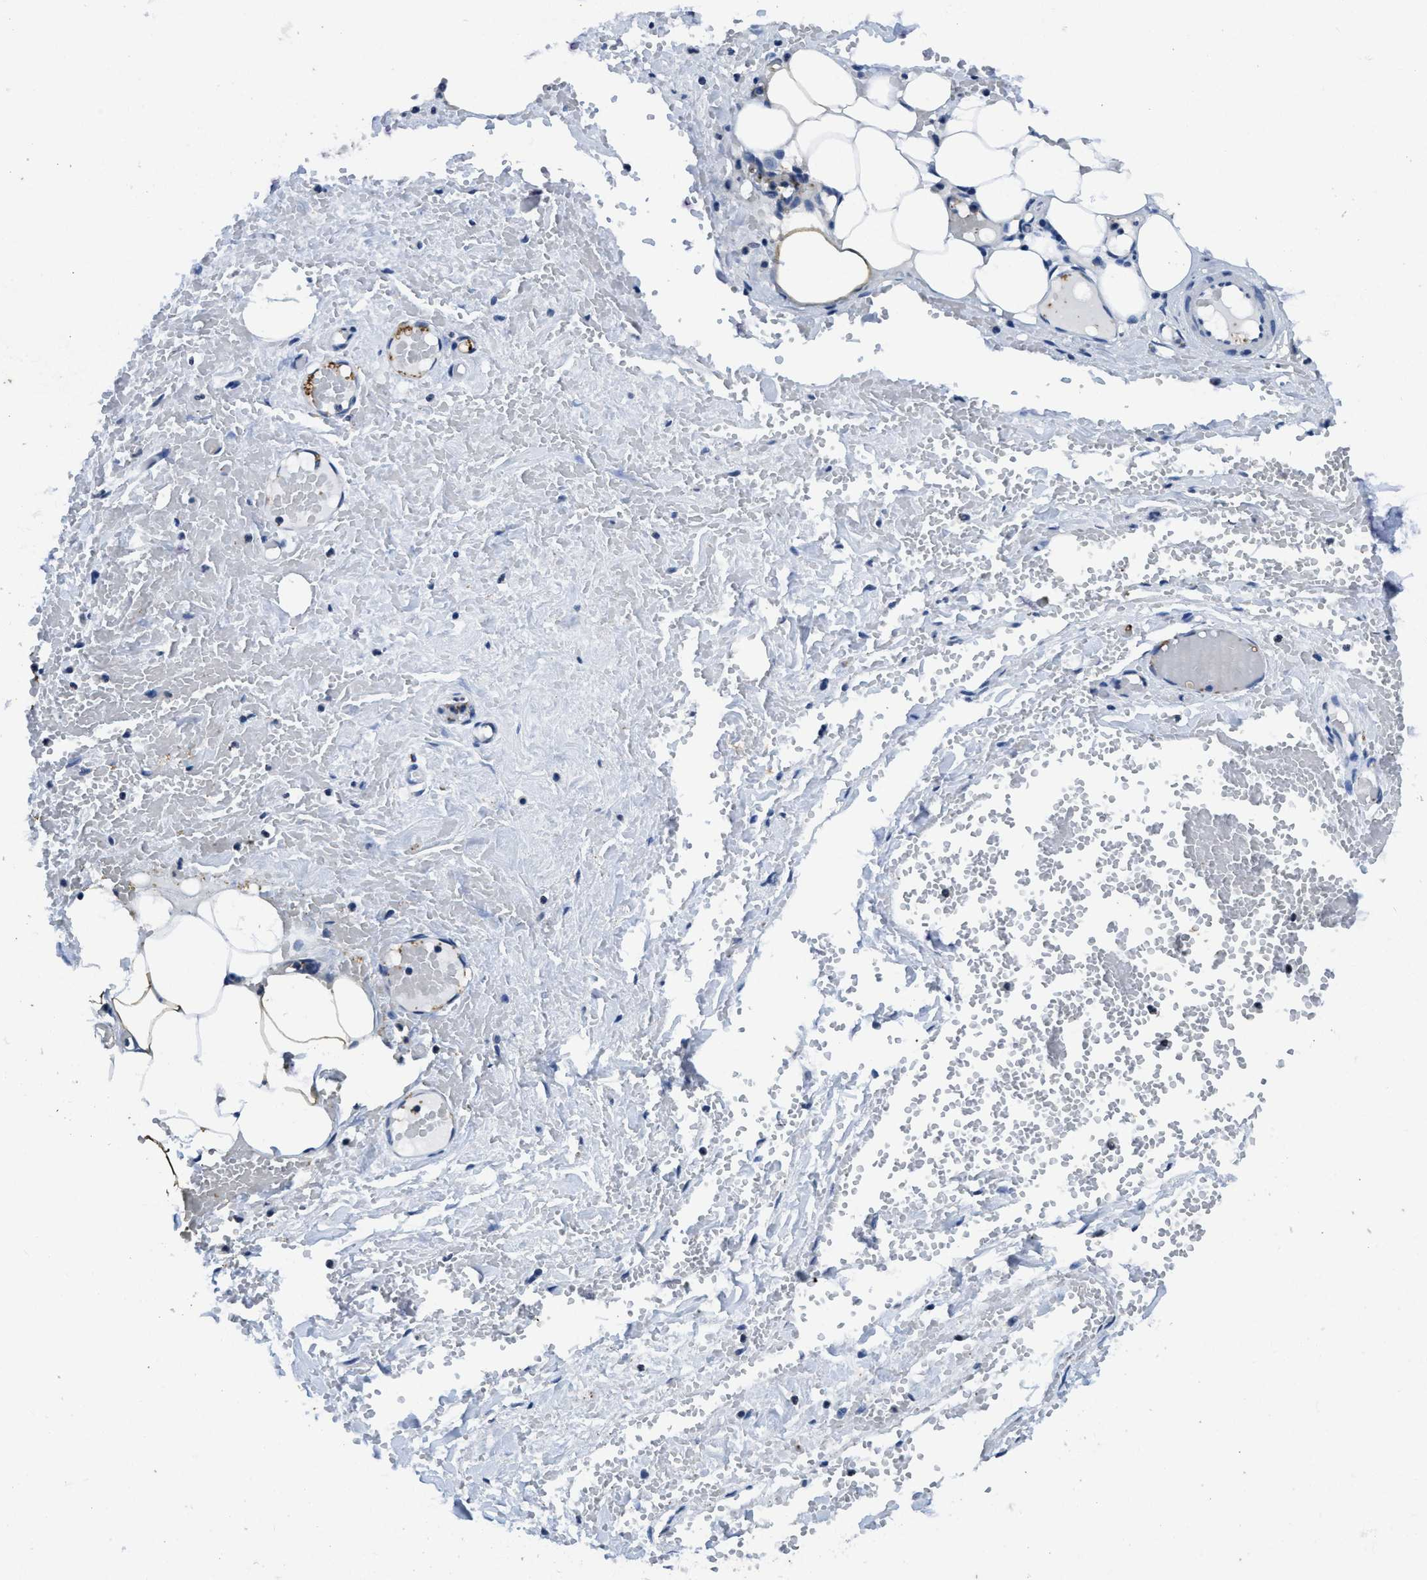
{"staining": {"intensity": "weak", "quantity": "<25%", "location": "cytoplasmic/membranous"}, "tissue": "adipose tissue", "cell_type": "Adipocytes", "image_type": "normal", "snomed": [{"axis": "morphology", "description": "Normal tissue, NOS"}, {"axis": "topography", "description": "Soft tissue"}, {"axis": "topography", "description": "Vascular tissue"}], "caption": "Normal adipose tissue was stained to show a protein in brown. There is no significant expression in adipocytes. (DAB (3,3'-diaminobenzidine) IHC with hematoxylin counter stain).", "gene": "ITGA2B", "patient": {"sex": "female", "age": 35}}